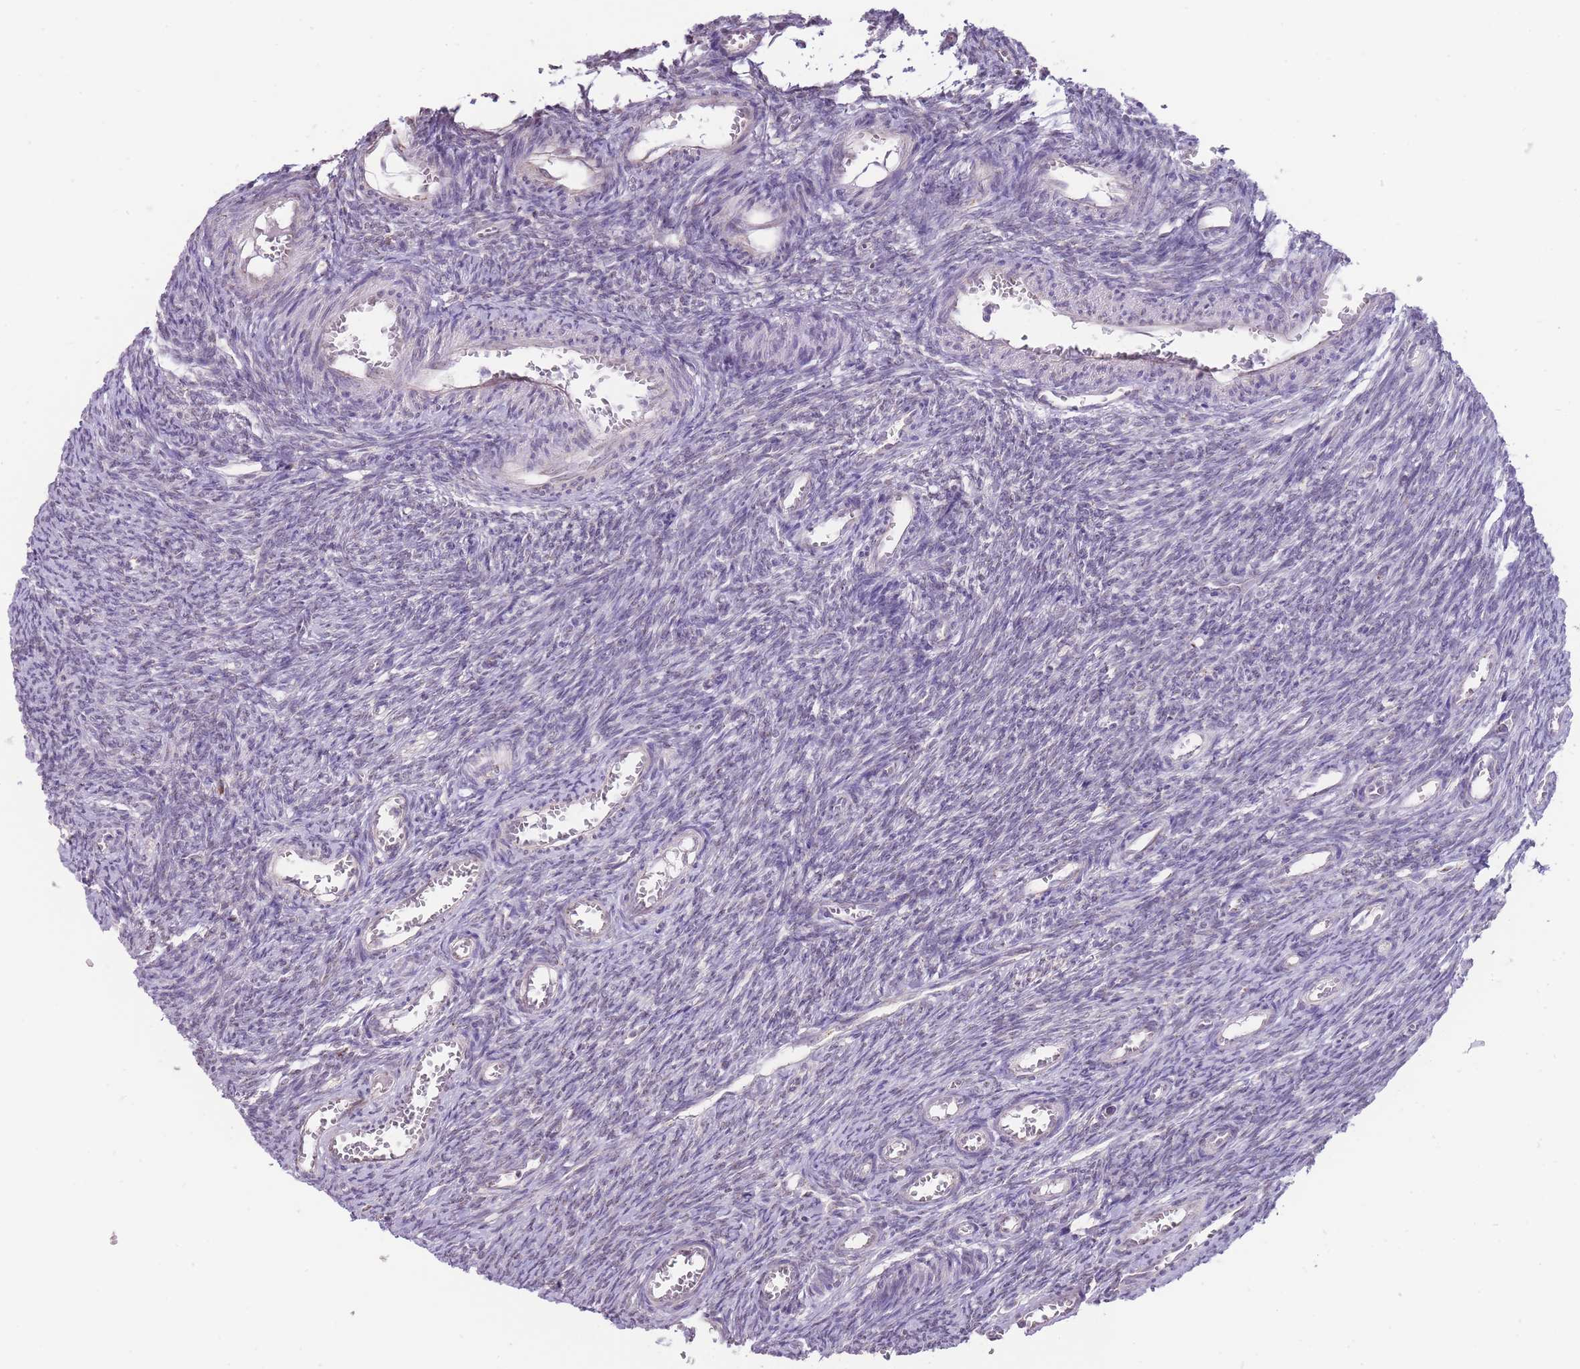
{"staining": {"intensity": "negative", "quantity": "none", "location": "none"}, "tissue": "ovary", "cell_type": "Ovarian stroma cells", "image_type": "normal", "snomed": [{"axis": "morphology", "description": "Normal tissue, NOS"}, {"axis": "topography", "description": "Ovary"}], "caption": "This is an IHC image of benign ovary. There is no staining in ovarian stroma cells.", "gene": "NELL1", "patient": {"sex": "female", "age": 44}}